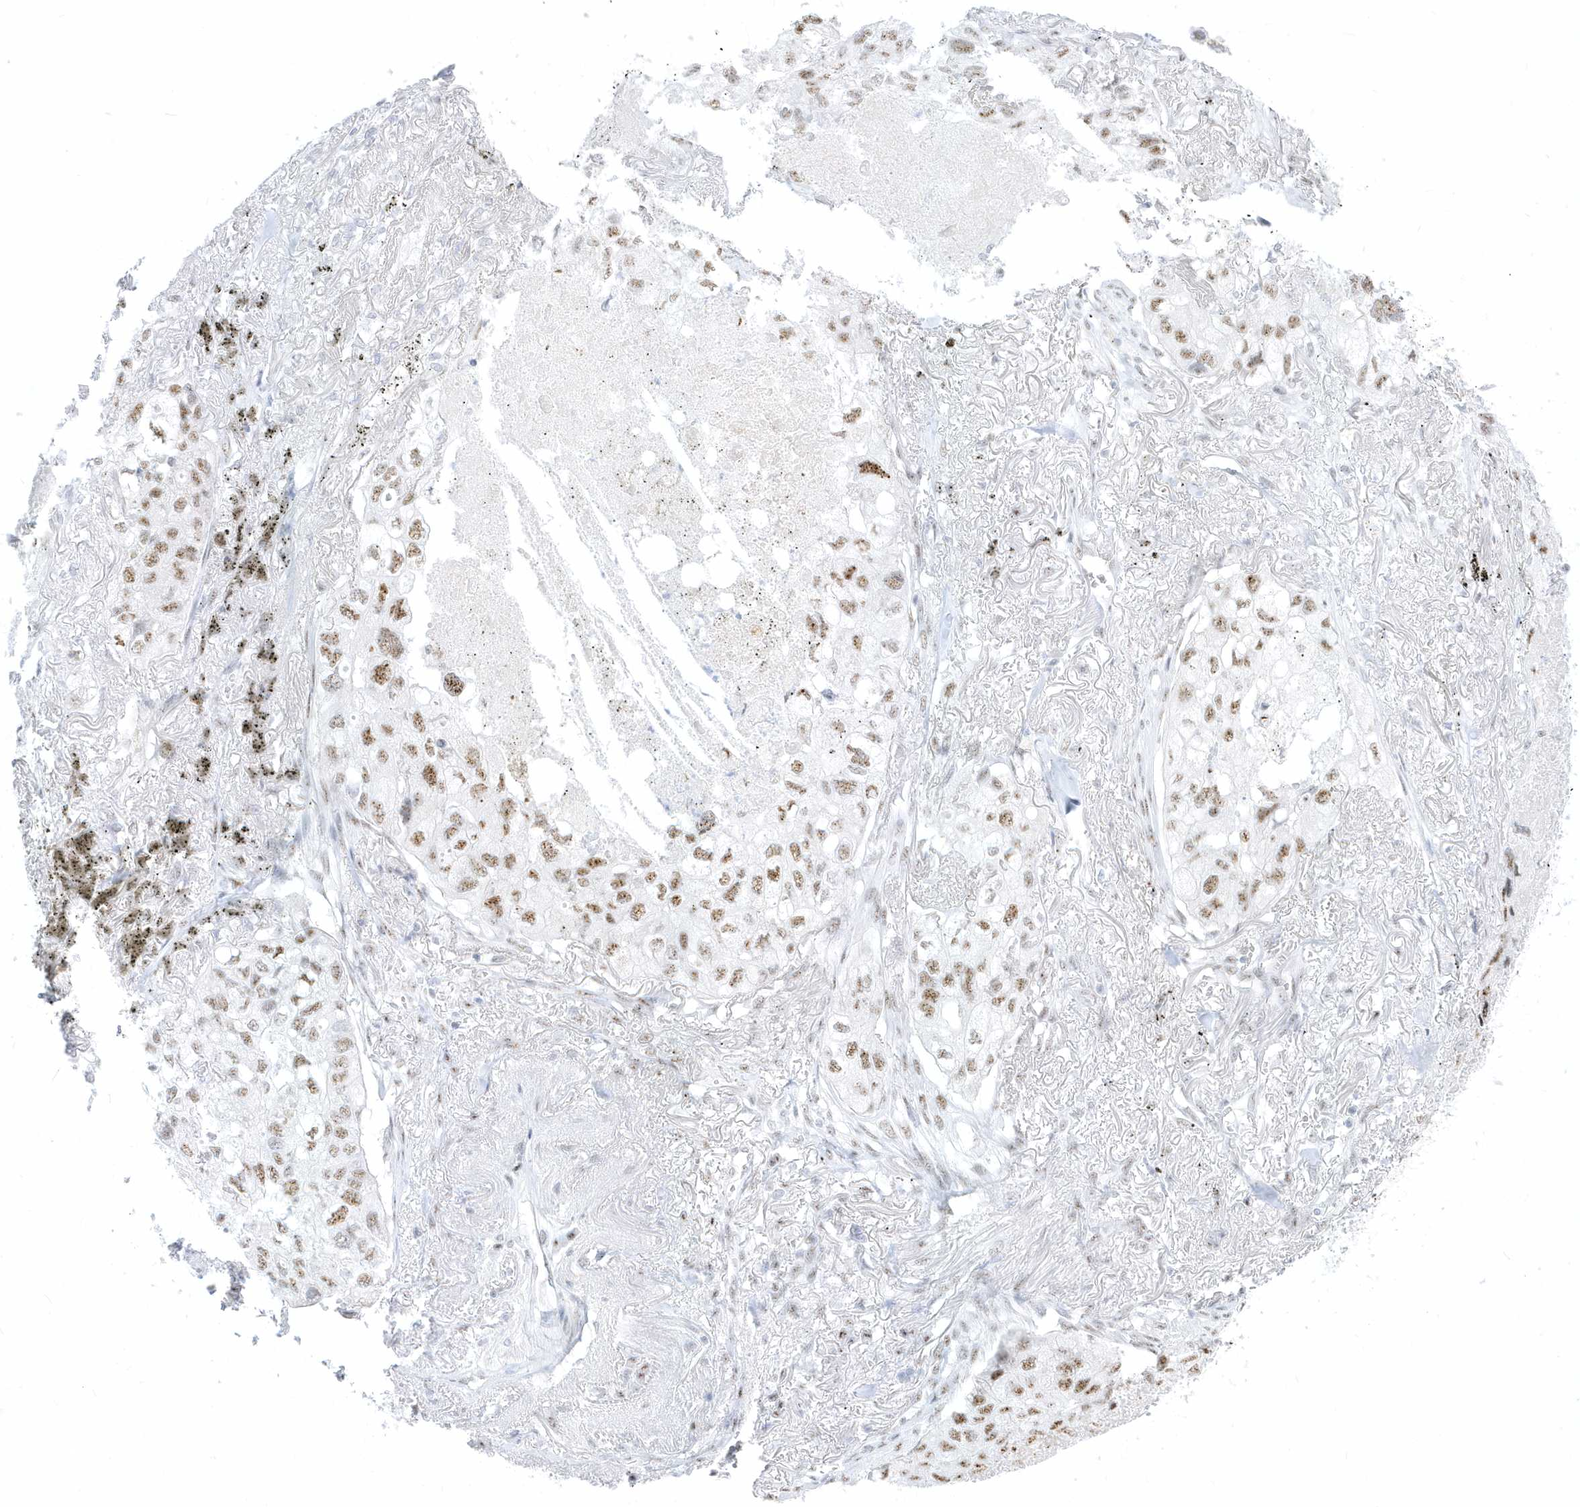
{"staining": {"intensity": "moderate", "quantity": ">75%", "location": "nuclear"}, "tissue": "lung cancer", "cell_type": "Tumor cells", "image_type": "cancer", "snomed": [{"axis": "morphology", "description": "Adenocarcinoma, NOS"}, {"axis": "topography", "description": "Lung"}], "caption": "Lung adenocarcinoma stained for a protein exhibits moderate nuclear positivity in tumor cells. (DAB (3,3'-diaminobenzidine) IHC, brown staining for protein, blue staining for nuclei).", "gene": "PLEKHN1", "patient": {"sex": "male", "age": 65}}